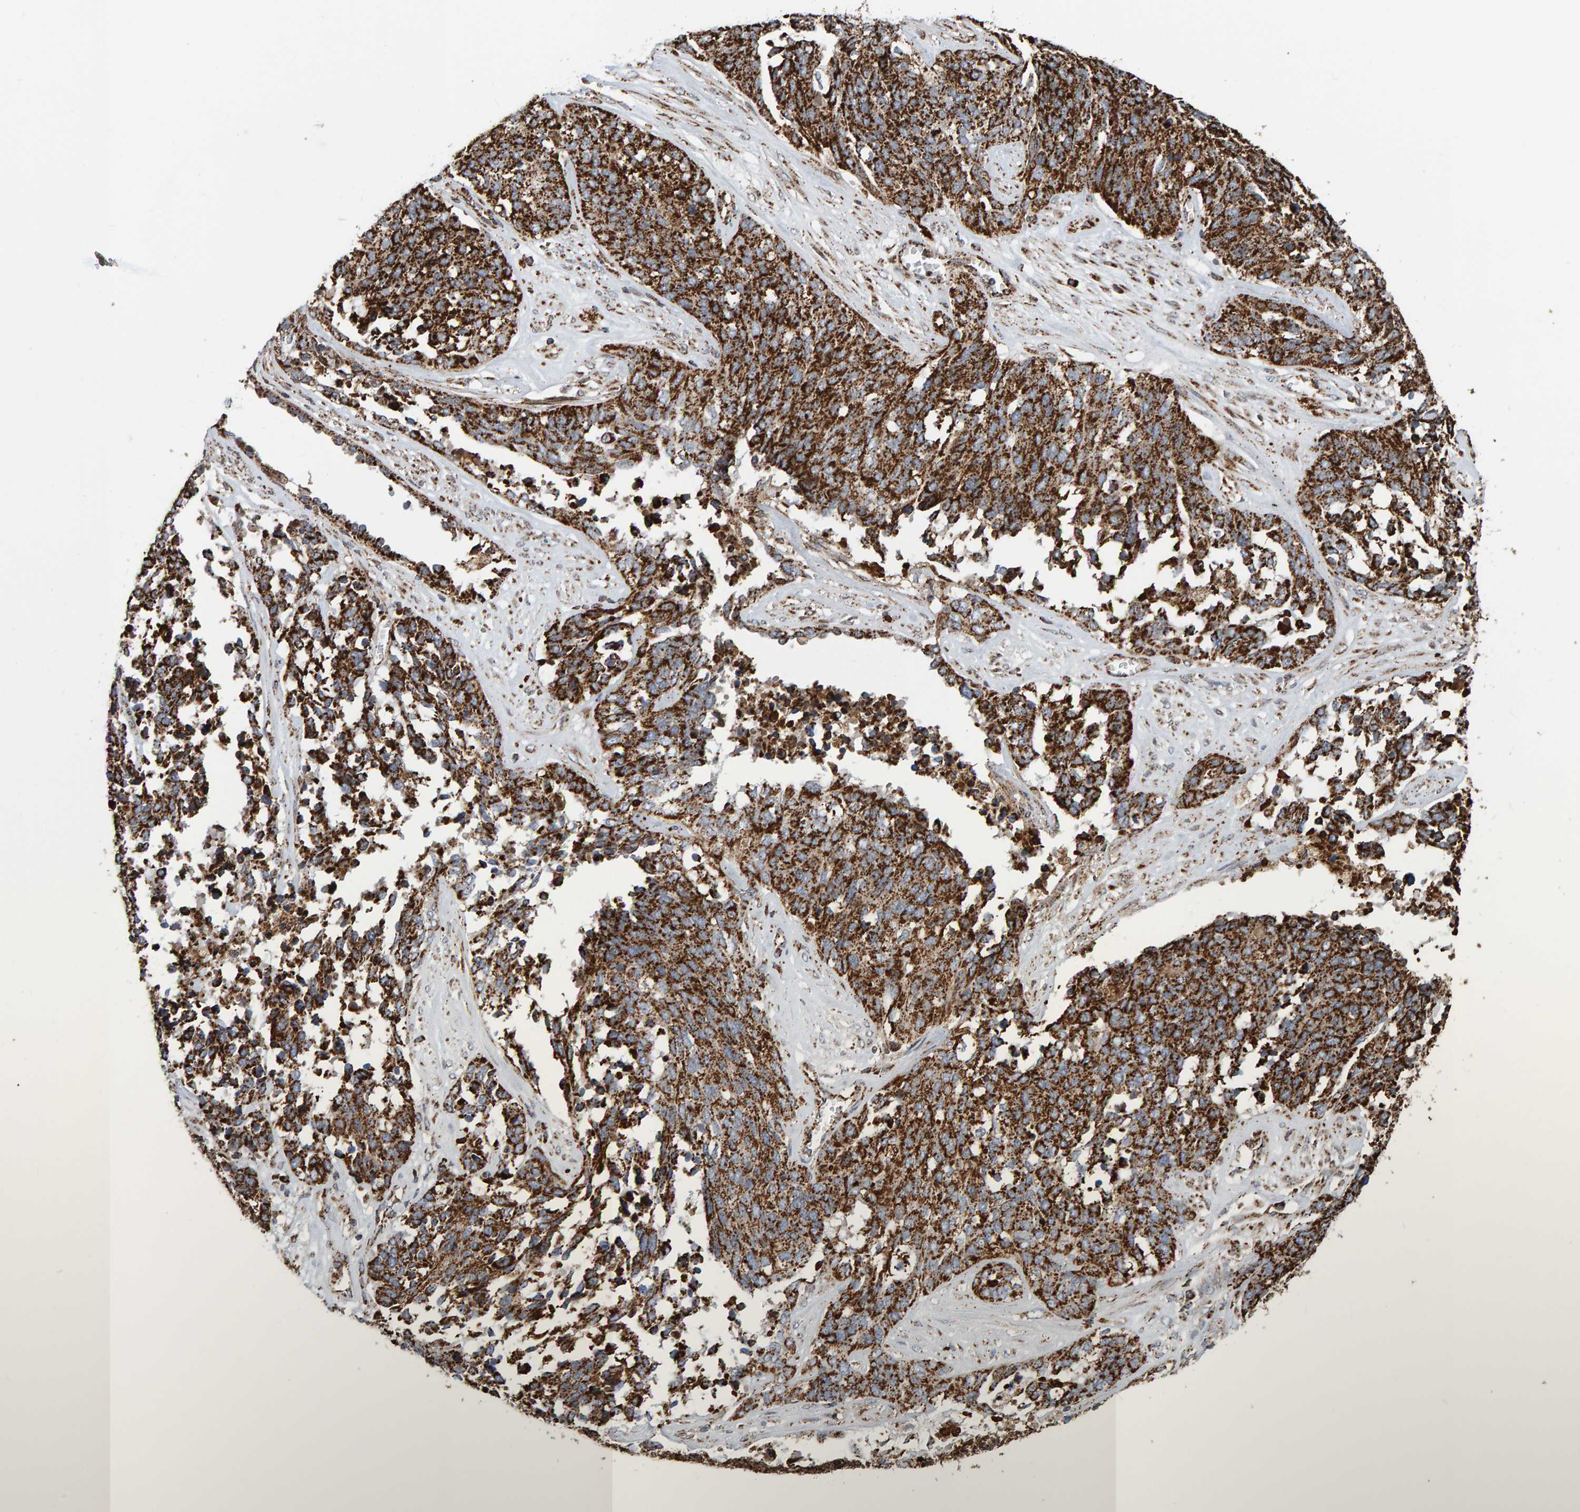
{"staining": {"intensity": "strong", "quantity": ">75%", "location": "cytoplasmic/membranous"}, "tissue": "ovarian cancer", "cell_type": "Tumor cells", "image_type": "cancer", "snomed": [{"axis": "morphology", "description": "Cystadenocarcinoma, serous, NOS"}, {"axis": "topography", "description": "Ovary"}], "caption": "IHC image of neoplastic tissue: human serous cystadenocarcinoma (ovarian) stained using immunohistochemistry (IHC) reveals high levels of strong protein expression localized specifically in the cytoplasmic/membranous of tumor cells, appearing as a cytoplasmic/membranous brown color.", "gene": "MRPL45", "patient": {"sex": "female", "age": 44}}